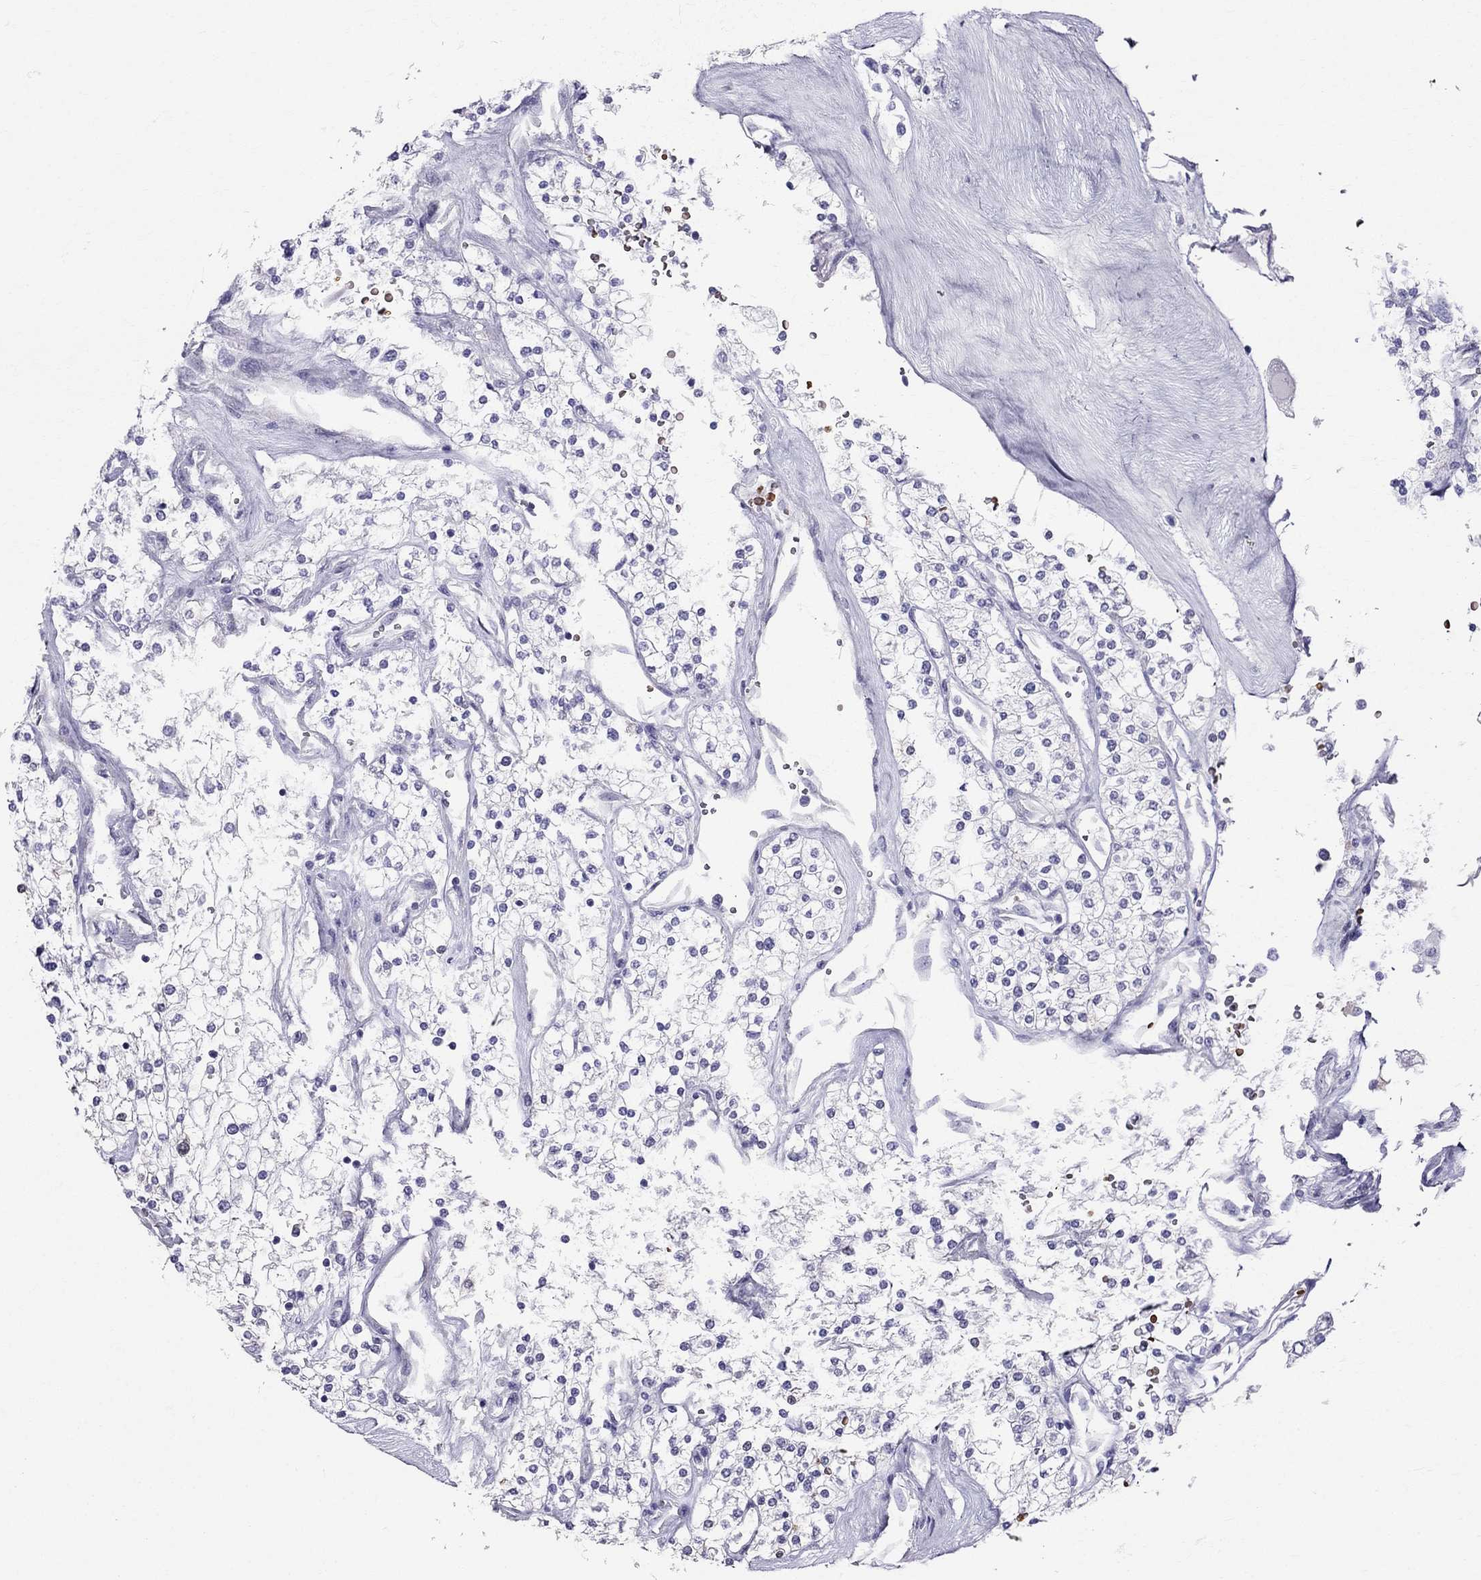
{"staining": {"intensity": "negative", "quantity": "none", "location": "none"}, "tissue": "renal cancer", "cell_type": "Tumor cells", "image_type": "cancer", "snomed": [{"axis": "morphology", "description": "Adenocarcinoma, NOS"}, {"axis": "topography", "description": "Kidney"}], "caption": "IHC photomicrograph of human renal cancer stained for a protein (brown), which displays no staining in tumor cells. (DAB (3,3'-diaminobenzidine) immunohistochemistry with hematoxylin counter stain).", "gene": "DNAAF6", "patient": {"sex": "male", "age": 80}}